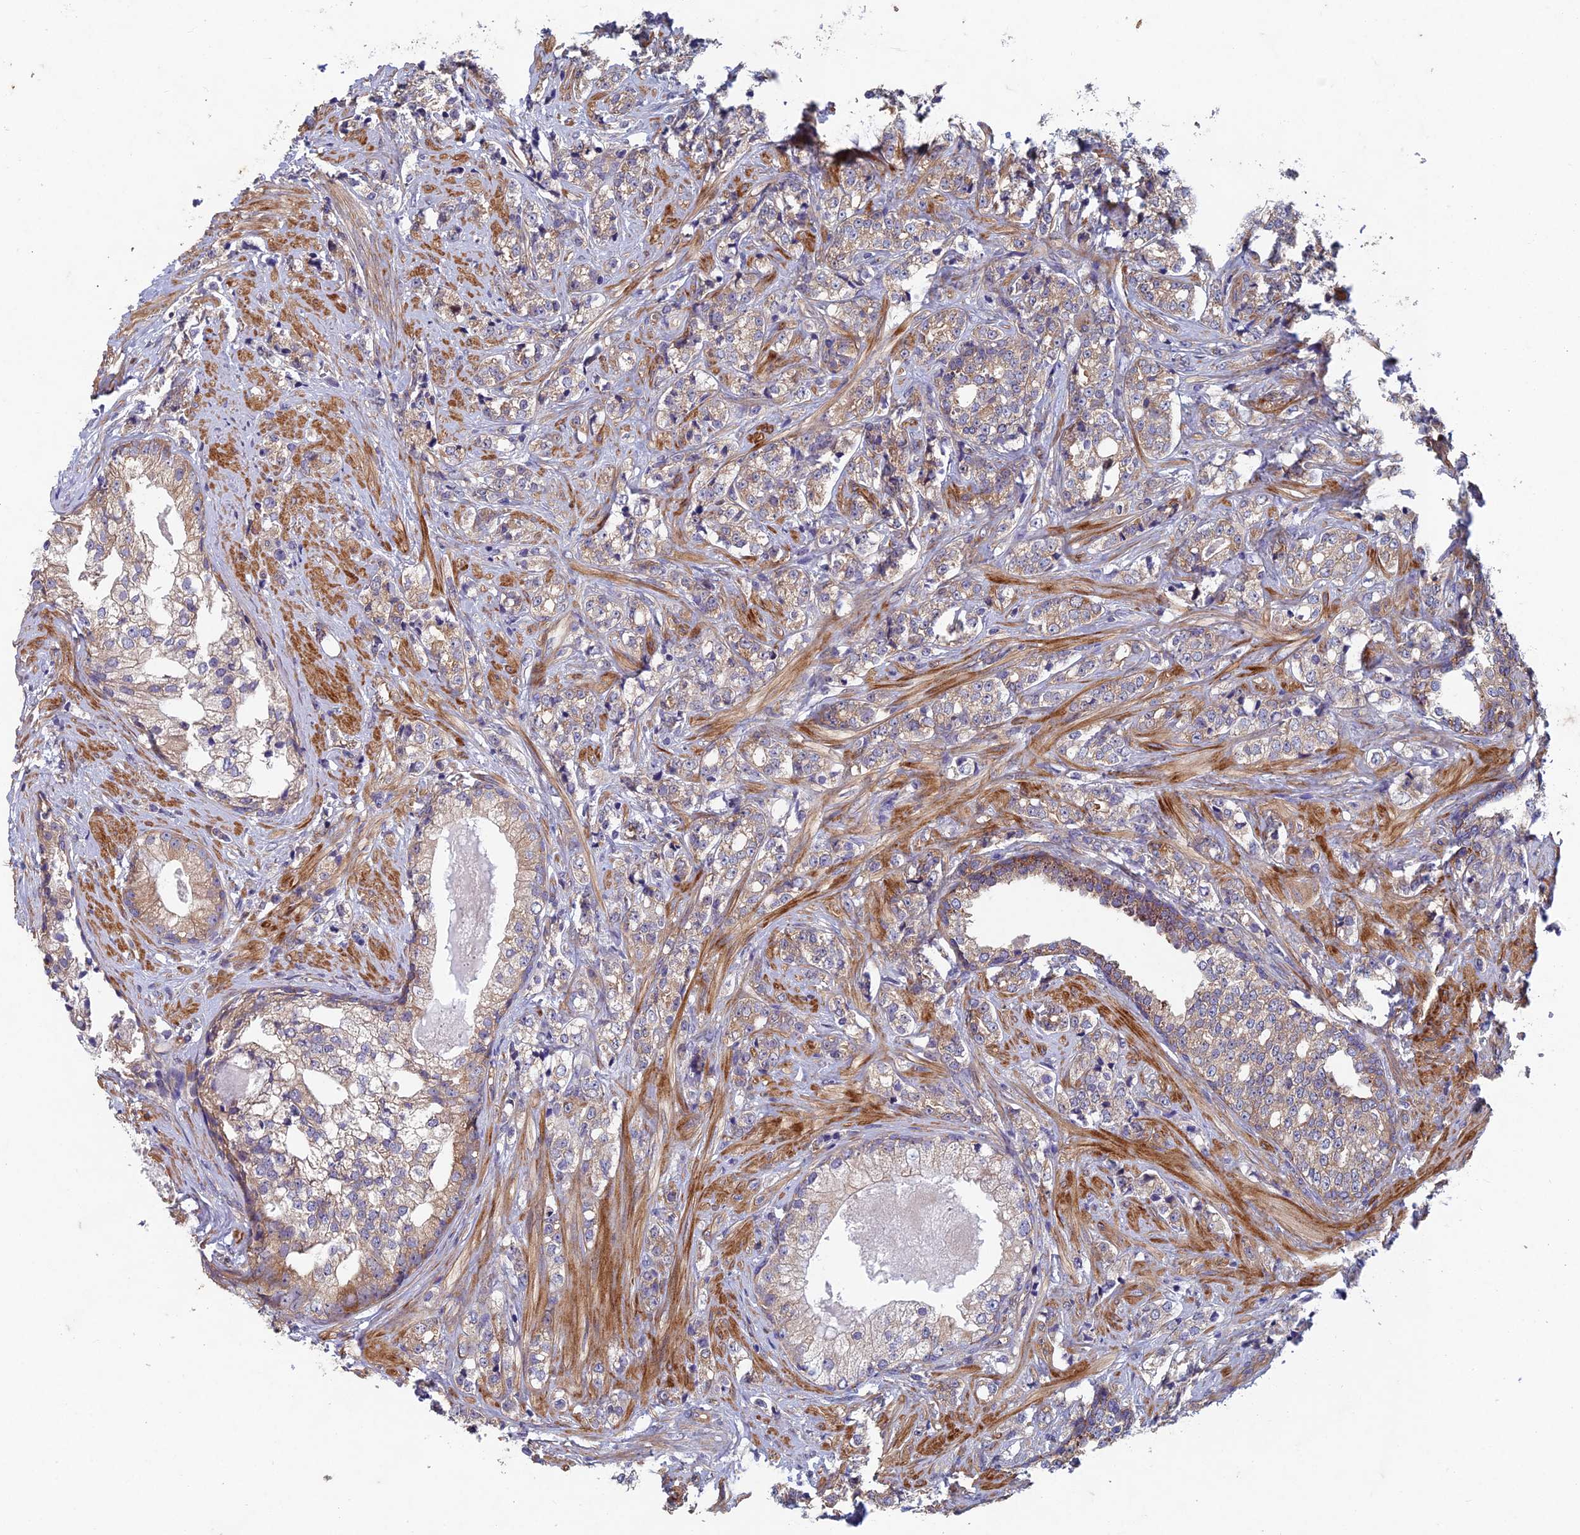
{"staining": {"intensity": "weak", "quantity": "25%-75%", "location": "cytoplasmic/membranous"}, "tissue": "prostate cancer", "cell_type": "Tumor cells", "image_type": "cancer", "snomed": [{"axis": "morphology", "description": "Adenocarcinoma, High grade"}, {"axis": "topography", "description": "Prostate"}], "caption": "This image reveals immunohistochemistry staining of human adenocarcinoma (high-grade) (prostate), with low weak cytoplasmic/membranous expression in about 25%-75% of tumor cells.", "gene": "NCAPG", "patient": {"sex": "male", "age": 69}}